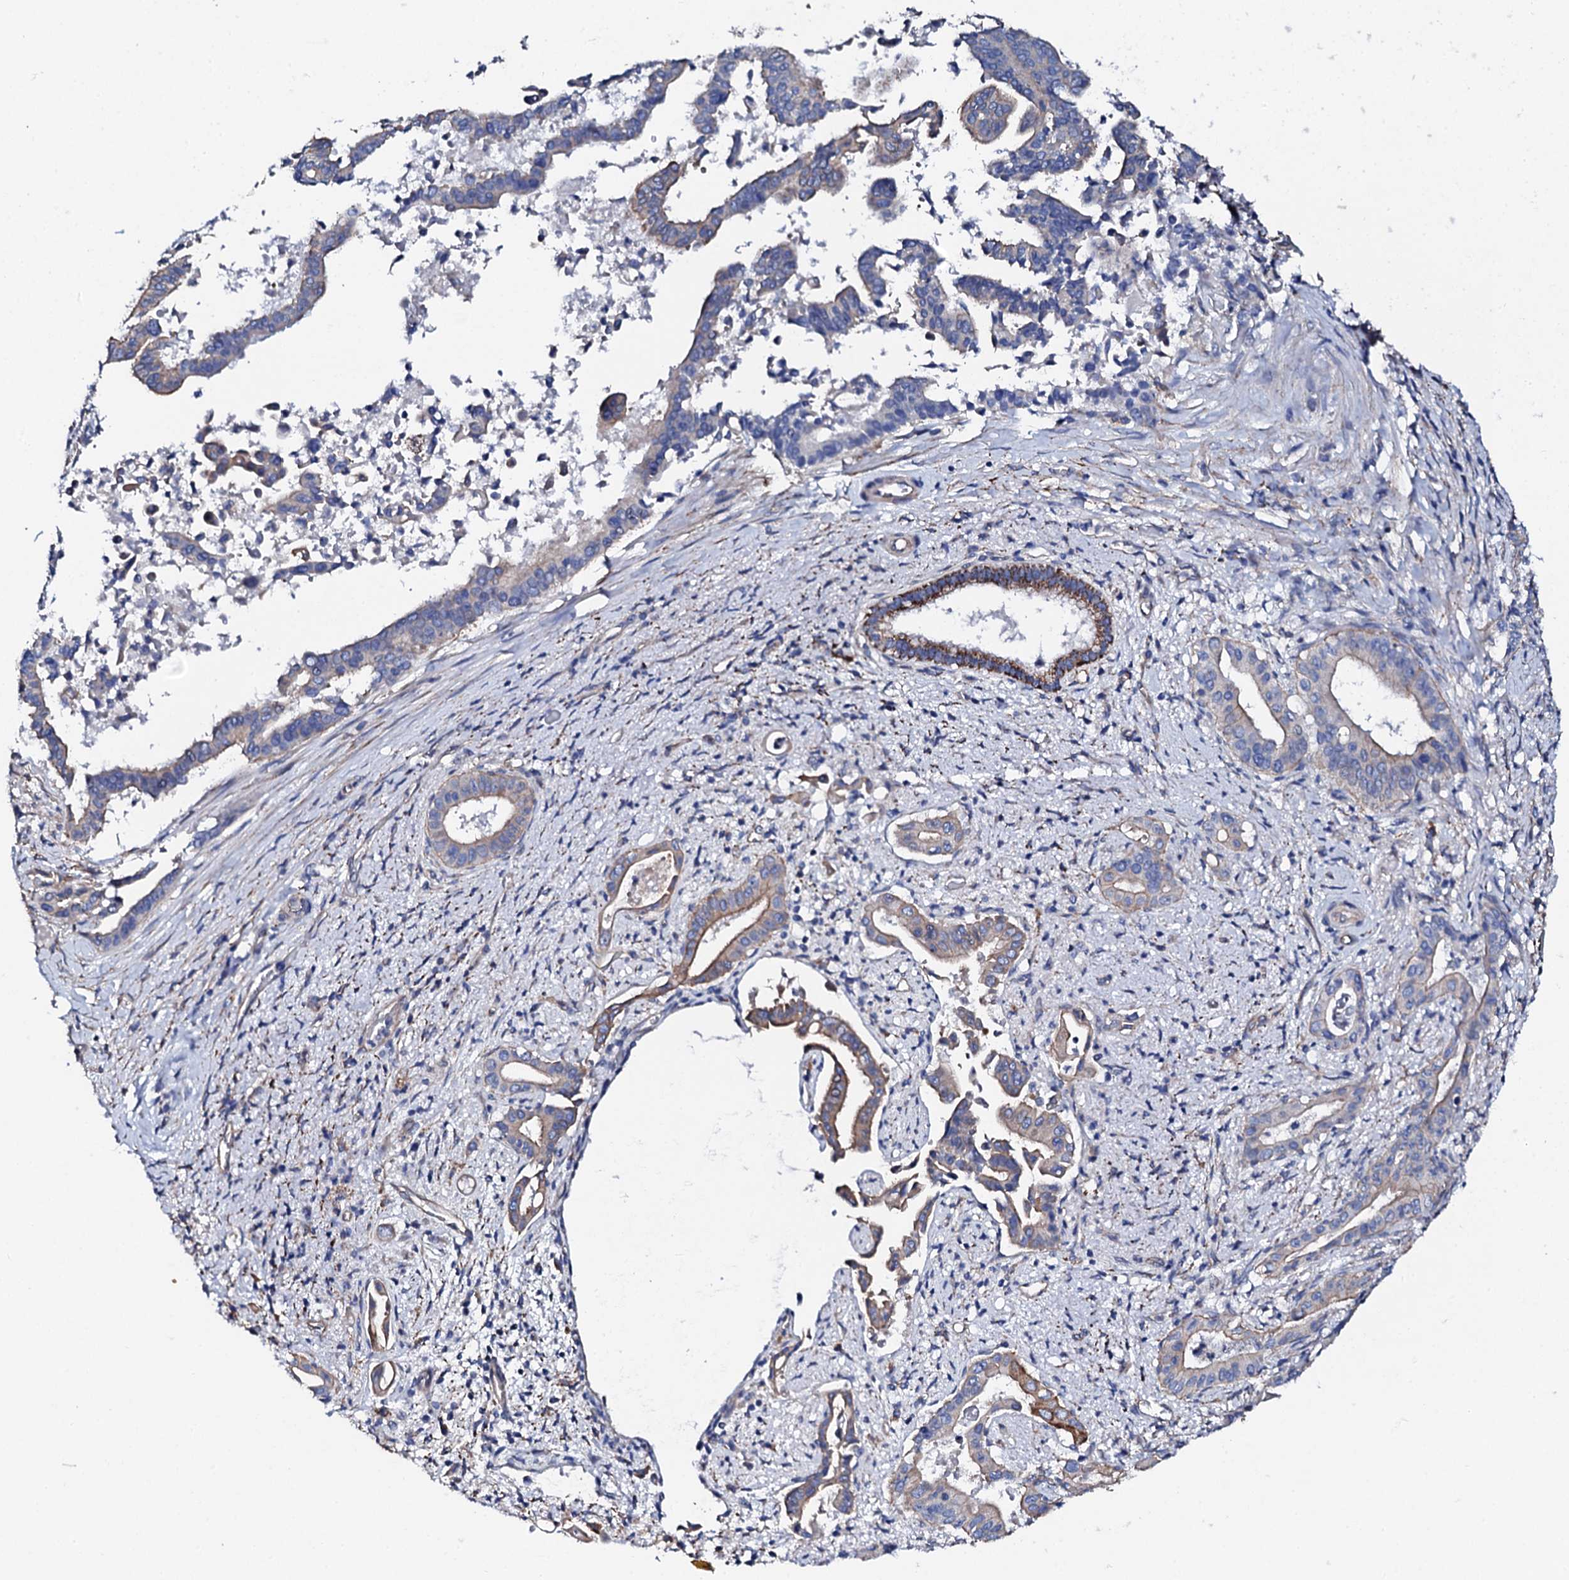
{"staining": {"intensity": "moderate", "quantity": "25%-75%", "location": "cytoplasmic/membranous"}, "tissue": "pancreatic cancer", "cell_type": "Tumor cells", "image_type": "cancer", "snomed": [{"axis": "morphology", "description": "Adenocarcinoma, NOS"}, {"axis": "topography", "description": "Pancreas"}], "caption": "Immunohistochemical staining of human pancreatic adenocarcinoma displays moderate cytoplasmic/membranous protein expression in approximately 25%-75% of tumor cells.", "gene": "KLHL32", "patient": {"sex": "female", "age": 77}}